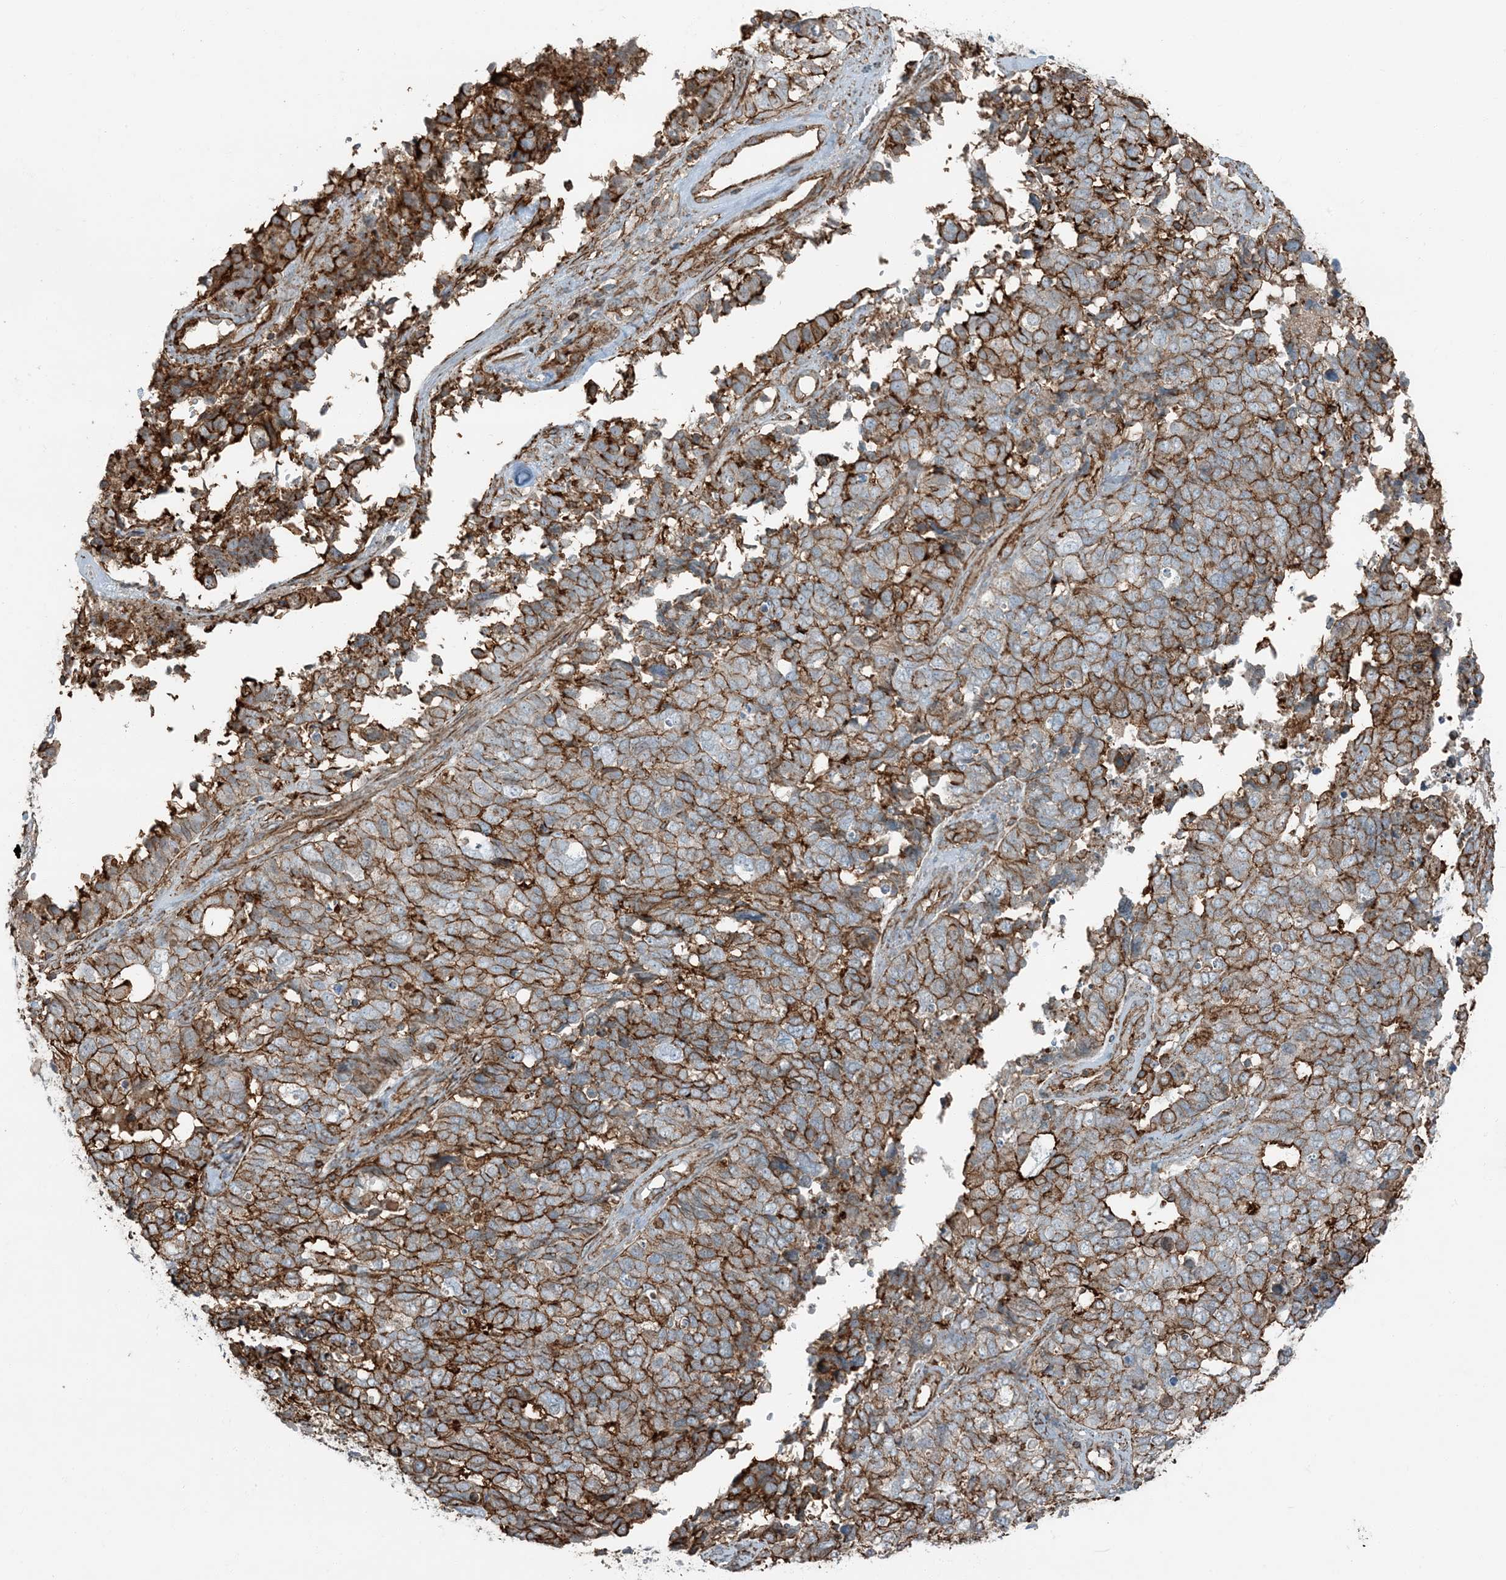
{"staining": {"intensity": "strong", "quantity": ">75%", "location": "cytoplasmic/membranous"}, "tissue": "cervical cancer", "cell_type": "Tumor cells", "image_type": "cancer", "snomed": [{"axis": "morphology", "description": "Squamous cell carcinoma, NOS"}, {"axis": "topography", "description": "Cervix"}], "caption": "Protein staining displays strong cytoplasmic/membranous expression in about >75% of tumor cells in cervical cancer (squamous cell carcinoma).", "gene": "APOBEC3C", "patient": {"sex": "female", "age": 63}}